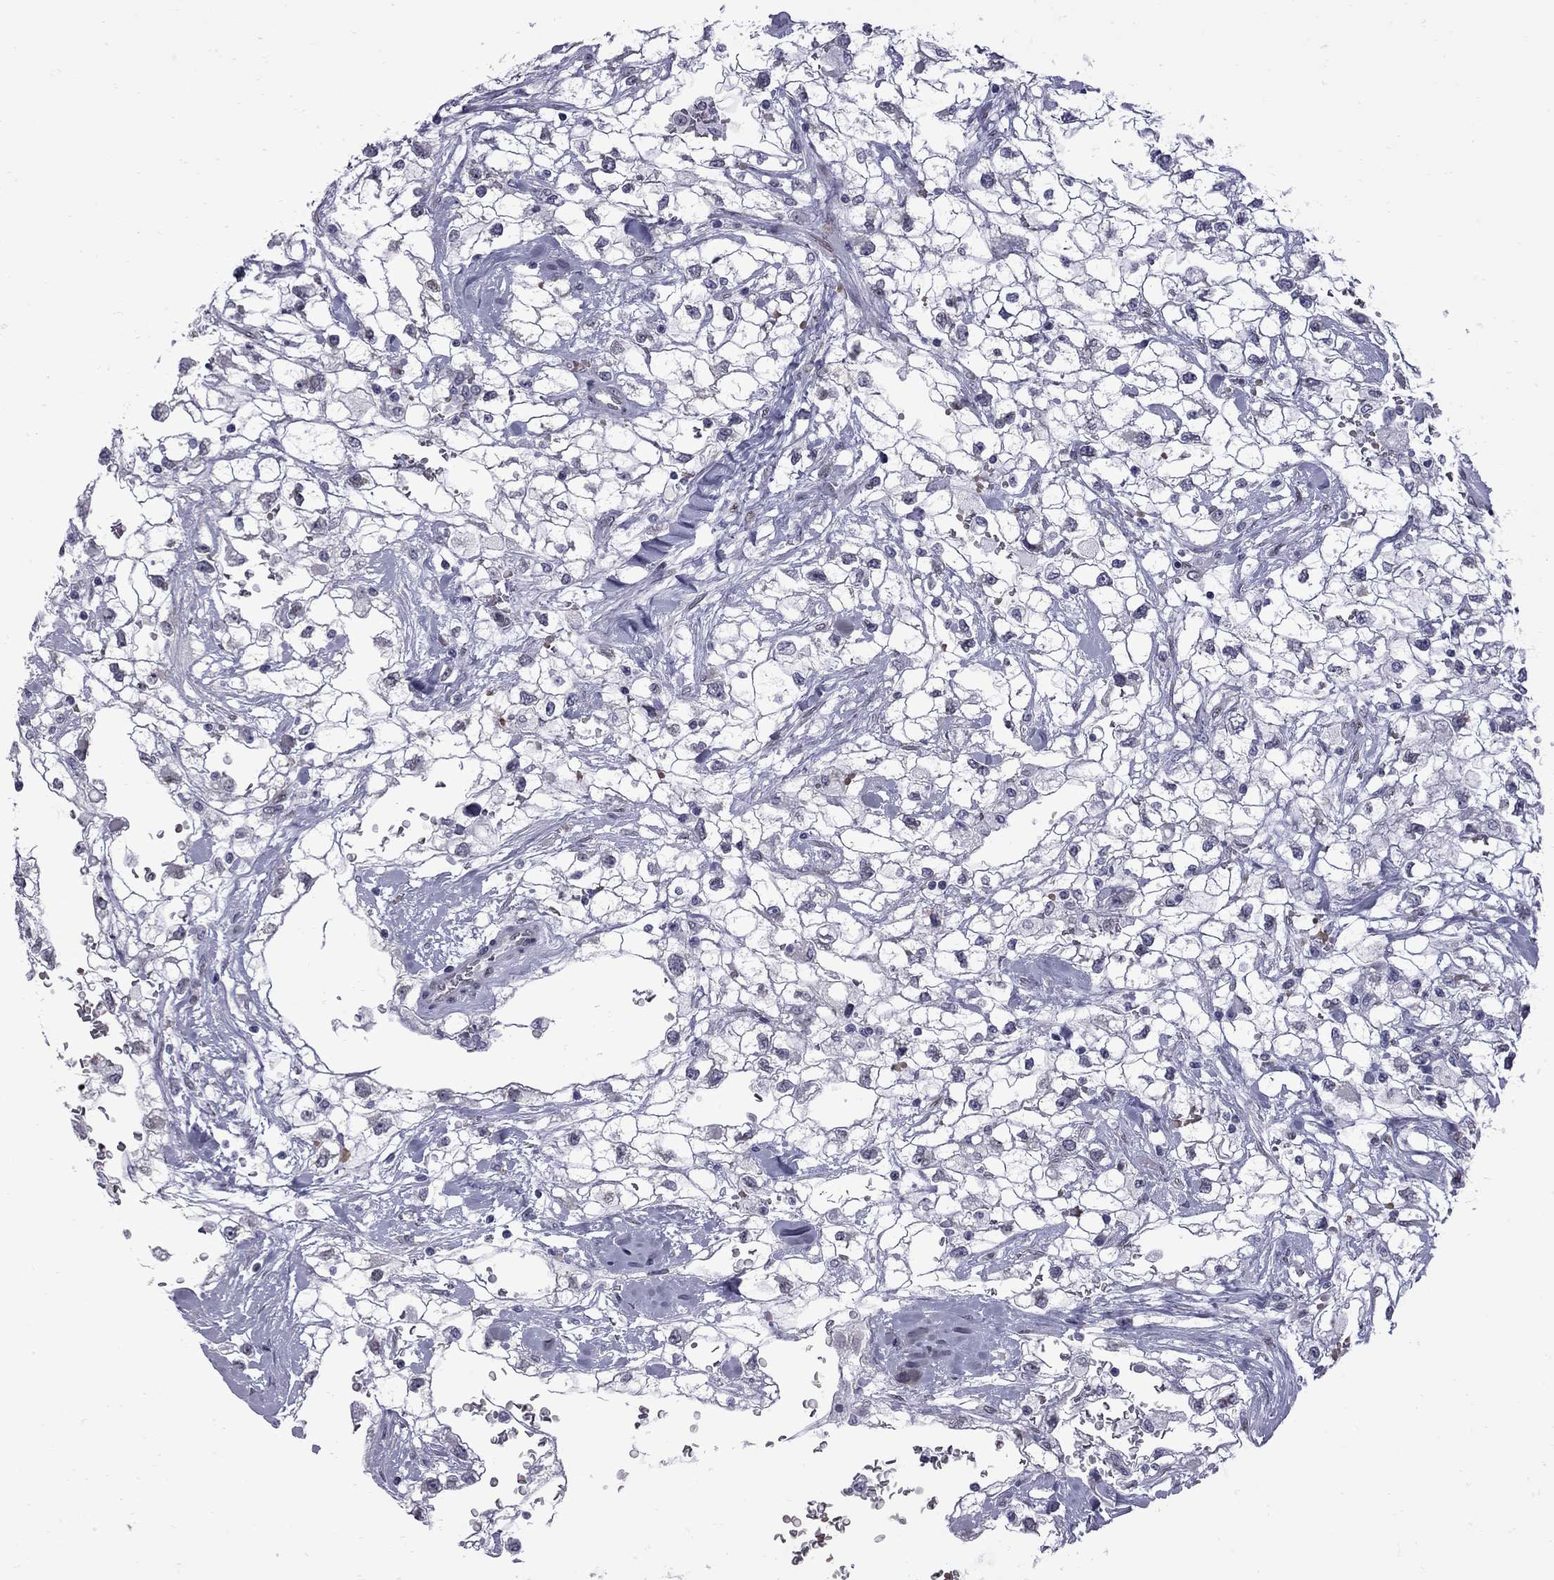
{"staining": {"intensity": "negative", "quantity": "none", "location": "none"}, "tissue": "renal cancer", "cell_type": "Tumor cells", "image_type": "cancer", "snomed": [{"axis": "morphology", "description": "Adenocarcinoma, NOS"}, {"axis": "topography", "description": "Kidney"}], "caption": "Renal adenocarcinoma was stained to show a protein in brown. There is no significant staining in tumor cells.", "gene": "CLTCL1", "patient": {"sex": "male", "age": 59}}